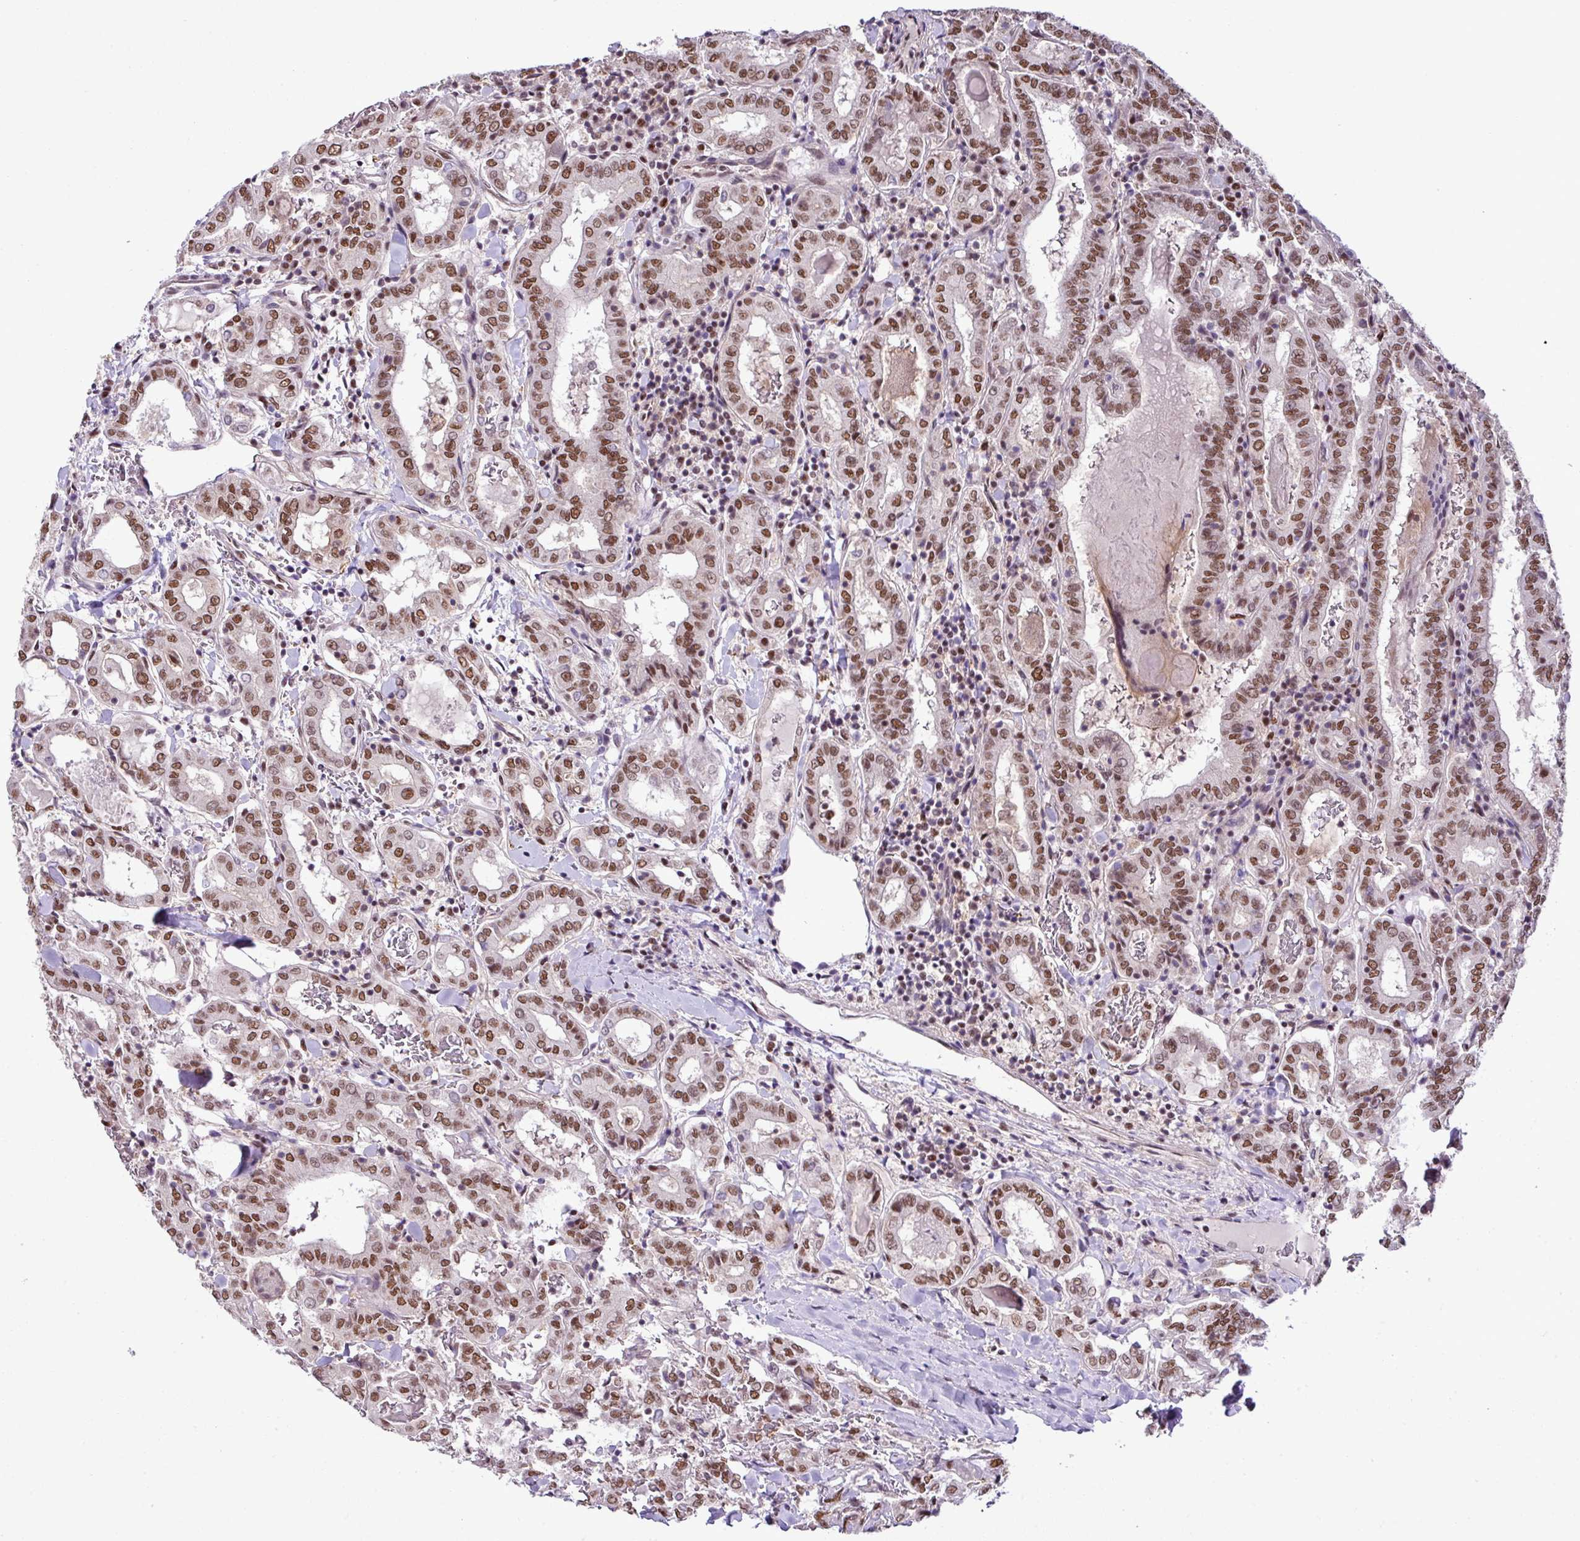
{"staining": {"intensity": "moderate", "quantity": ">75%", "location": "nuclear"}, "tissue": "thyroid cancer", "cell_type": "Tumor cells", "image_type": "cancer", "snomed": [{"axis": "morphology", "description": "Papillary adenocarcinoma, NOS"}, {"axis": "topography", "description": "Thyroid gland"}], "caption": "Brown immunohistochemical staining in thyroid cancer (papillary adenocarcinoma) displays moderate nuclear expression in approximately >75% of tumor cells. Using DAB (brown) and hematoxylin (blue) stains, captured at high magnification using brightfield microscopy.", "gene": "PGAP4", "patient": {"sex": "female", "age": 72}}